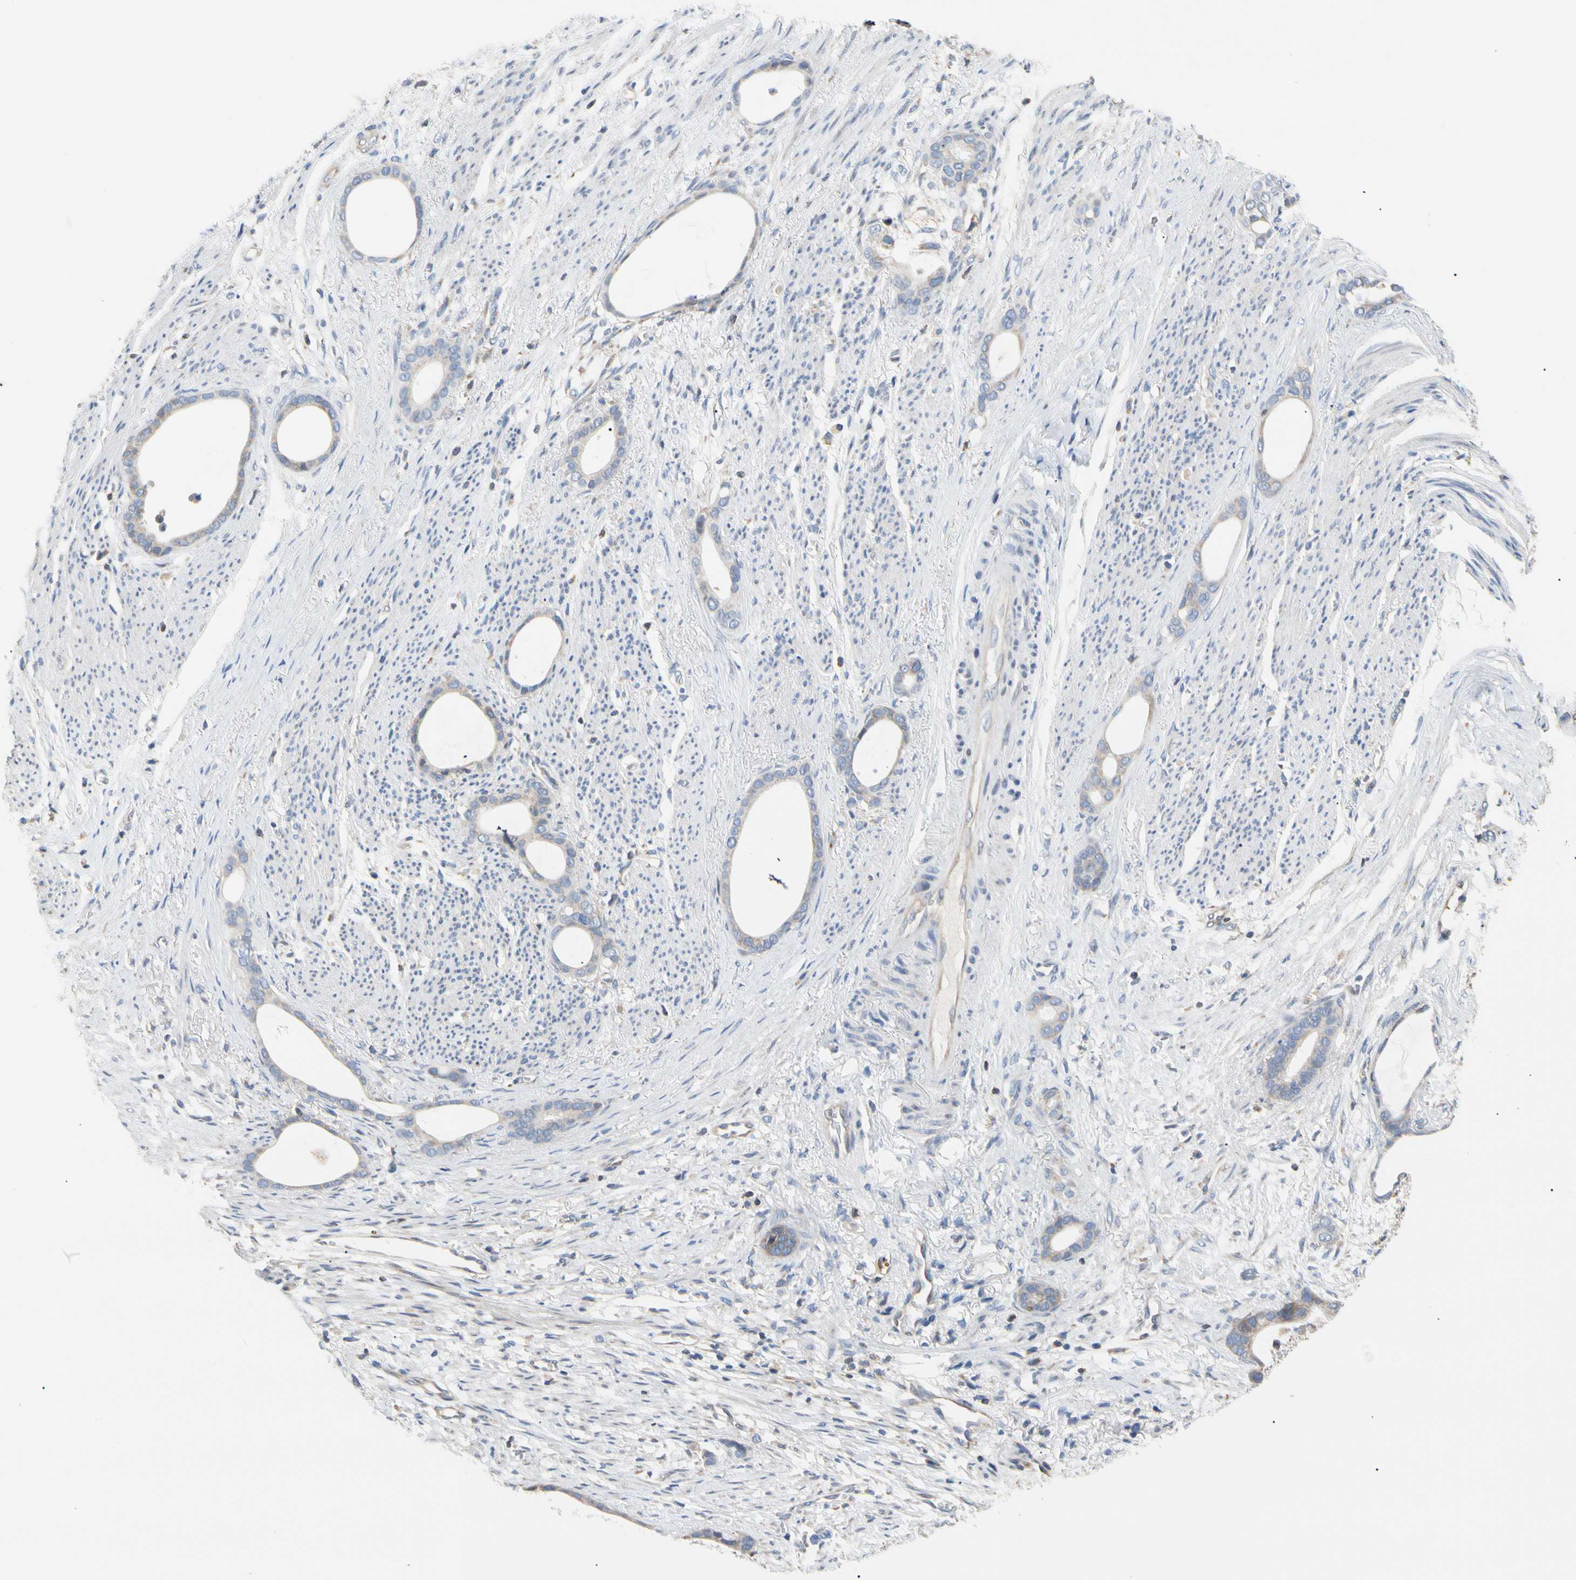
{"staining": {"intensity": "weak", "quantity": "<25%", "location": "cytoplasmic/membranous"}, "tissue": "stomach cancer", "cell_type": "Tumor cells", "image_type": "cancer", "snomed": [{"axis": "morphology", "description": "Adenocarcinoma, NOS"}, {"axis": "topography", "description": "Stomach"}], "caption": "The immunohistochemistry photomicrograph has no significant positivity in tumor cells of adenocarcinoma (stomach) tissue.", "gene": "PLGRKT", "patient": {"sex": "female", "age": 75}}